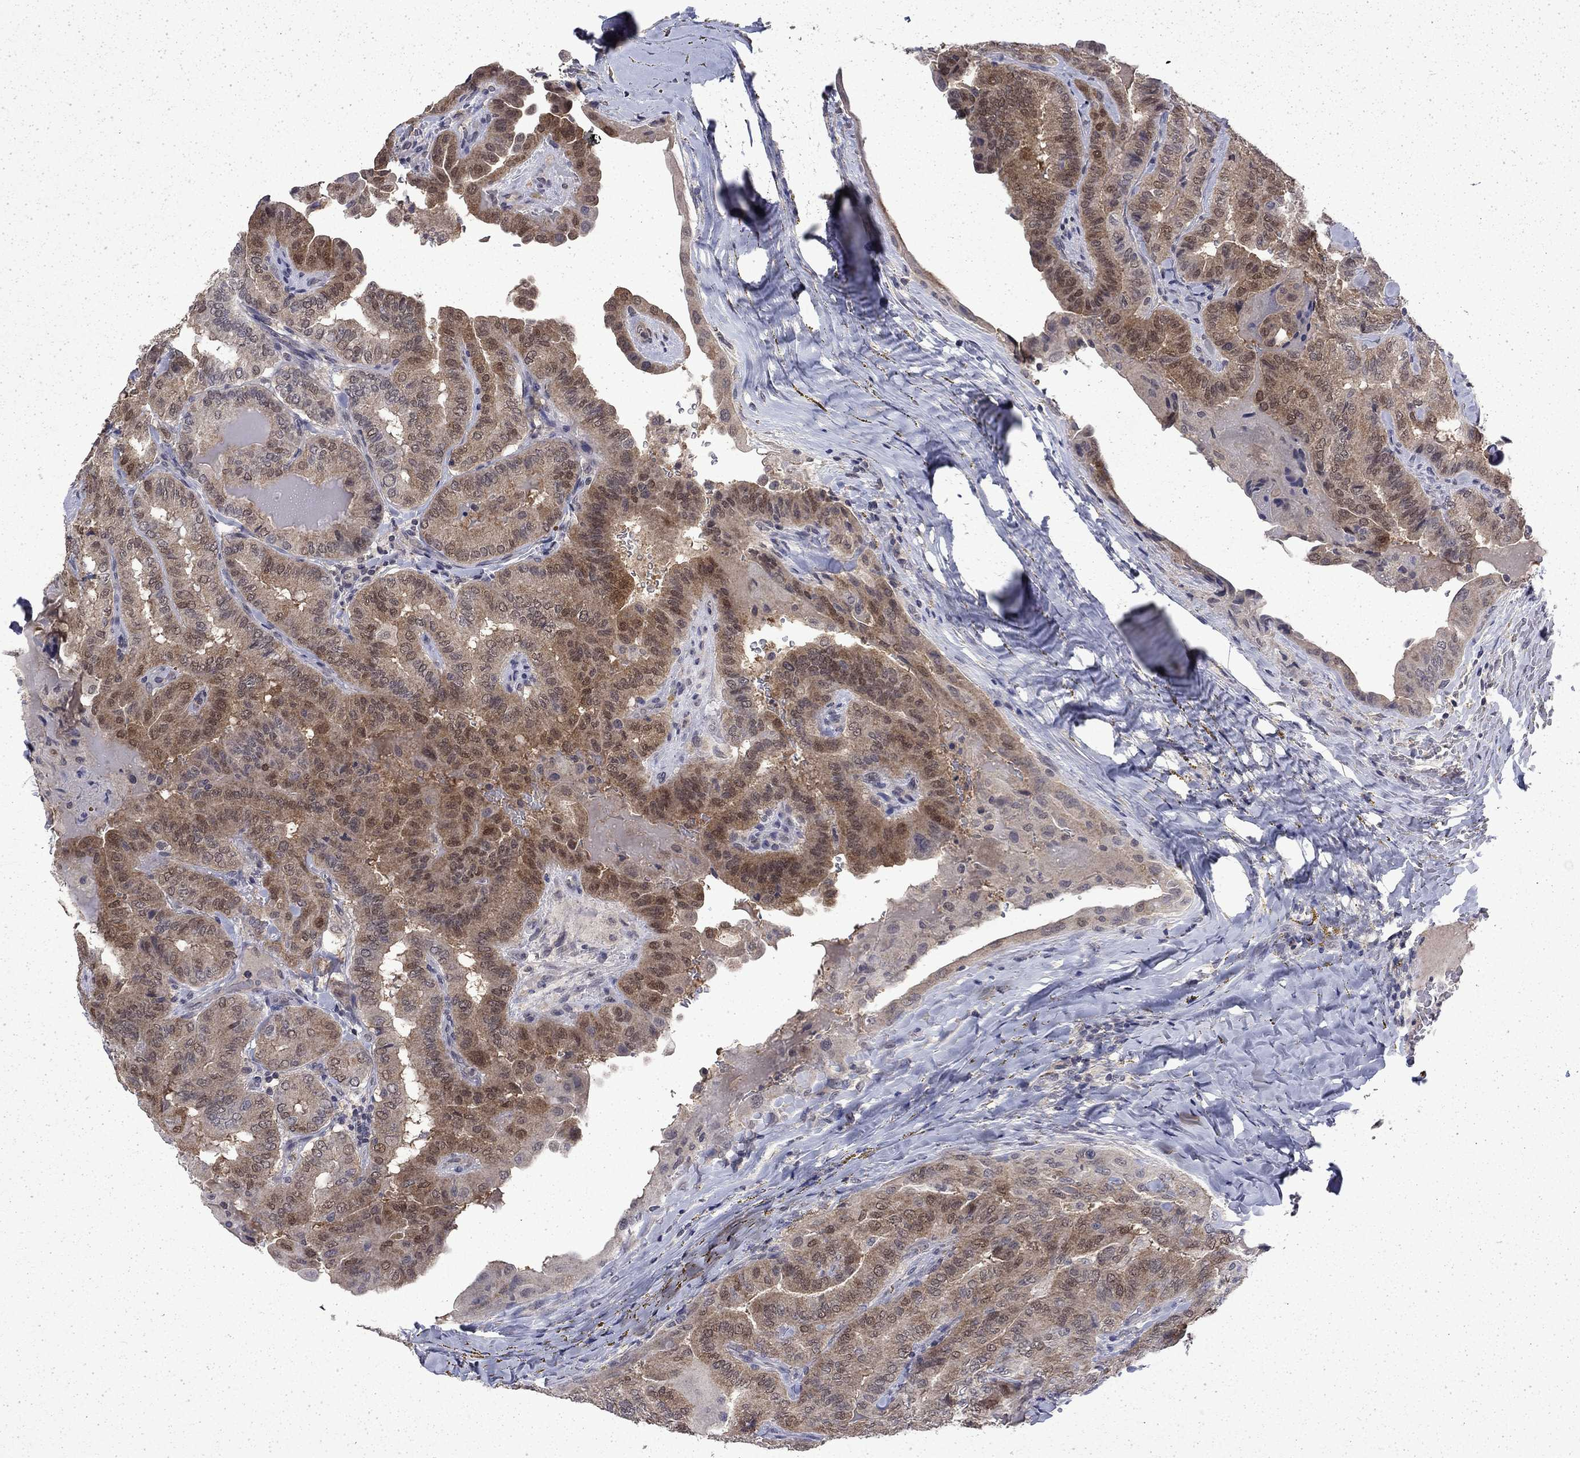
{"staining": {"intensity": "moderate", "quantity": "25%-75%", "location": "cytoplasmic/membranous"}, "tissue": "thyroid cancer", "cell_type": "Tumor cells", "image_type": "cancer", "snomed": [{"axis": "morphology", "description": "Papillary adenocarcinoma, NOS"}, {"axis": "topography", "description": "Thyroid gland"}], "caption": "Thyroid cancer stained with immunohistochemistry (IHC) displays moderate cytoplasmic/membranous expression in approximately 25%-75% of tumor cells.", "gene": "CHAT", "patient": {"sex": "female", "age": 68}}